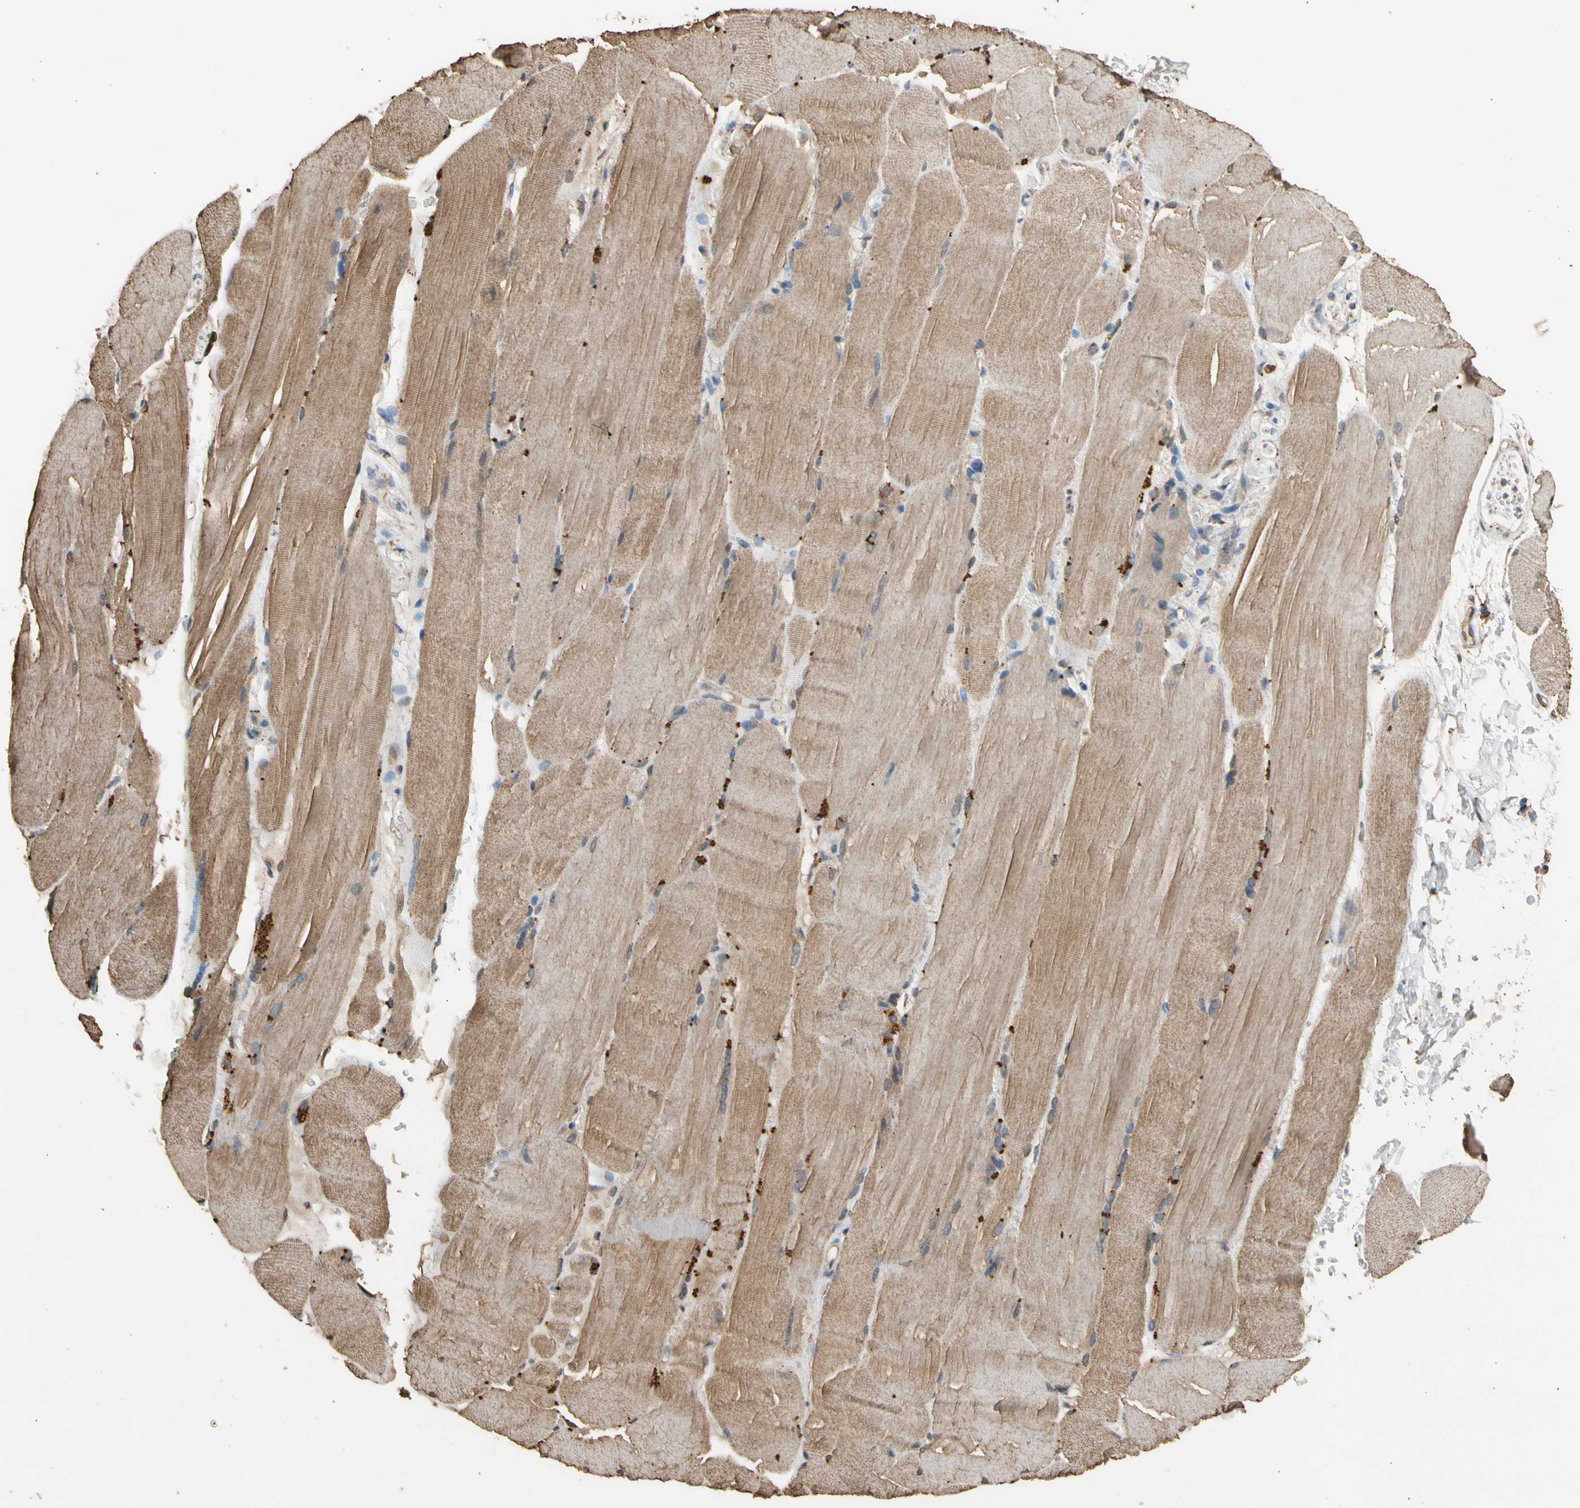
{"staining": {"intensity": "moderate", "quantity": ">75%", "location": "cytoplasmic/membranous"}, "tissue": "skeletal muscle", "cell_type": "Myocytes", "image_type": "normal", "snomed": [{"axis": "morphology", "description": "Normal tissue, NOS"}, {"axis": "topography", "description": "Skin"}, {"axis": "topography", "description": "Skeletal muscle"}], "caption": "Protein staining by IHC demonstrates moderate cytoplasmic/membranous positivity in about >75% of myocytes in benign skeletal muscle. (DAB (3,3'-diaminobenzidine) = brown stain, brightfield microscopy at high magnification).", "gene": "TNFSF13B", "patient": {"sex": "male", "age": 83}}